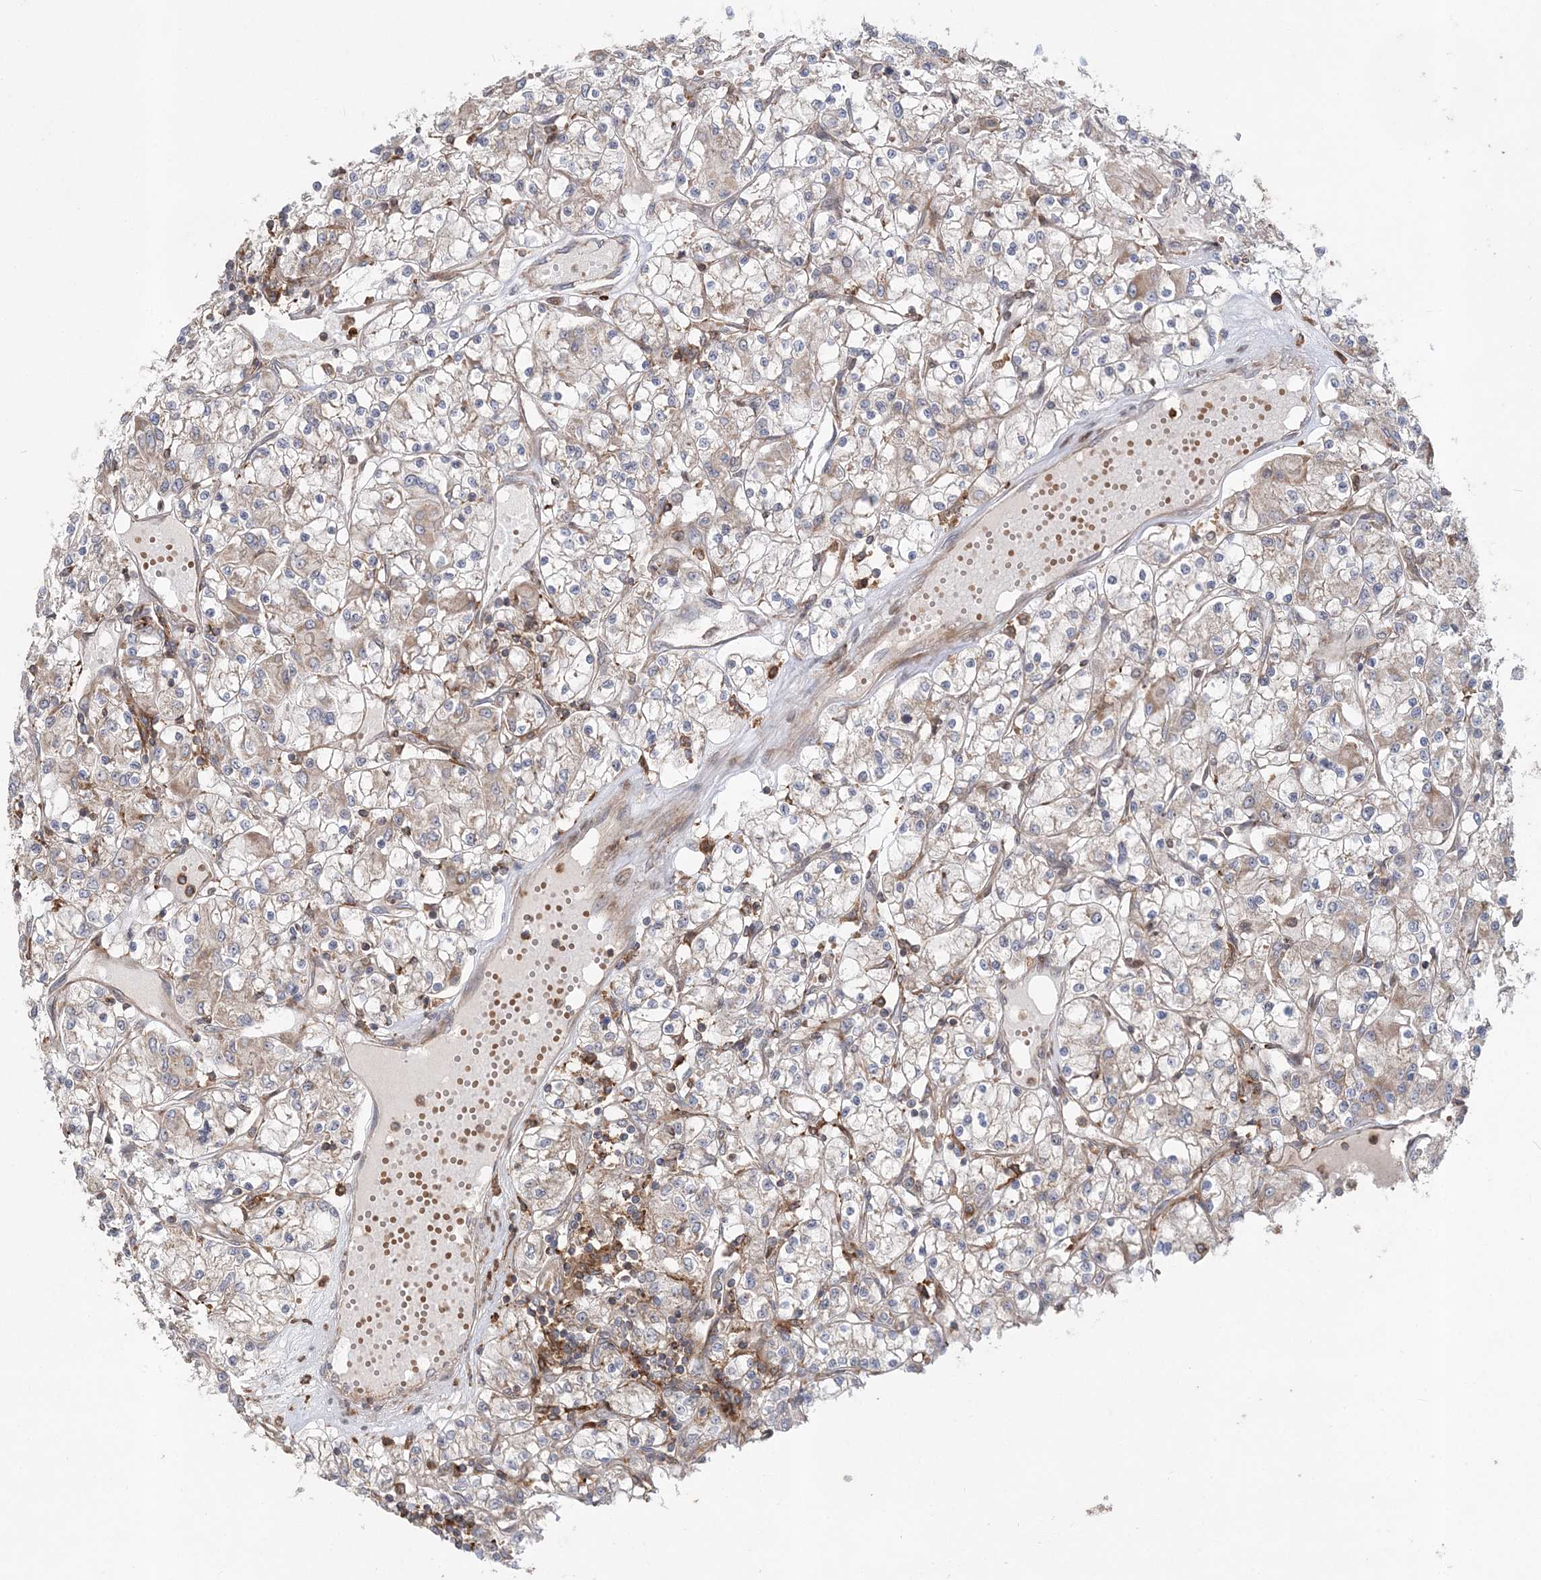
{"staining": {"intensity": "weak", "quantity": ">75%", "location": "cytoplasmic/membranous"}, "tissue": "renal cancer", "cell_type": "Tumor cells", "image_type": "cancer", "snomed": [{"axis": "morphology", "description": "Adenocarcinoma, NOS"}, {"axis": "topography", "description": "Kidney"}], "caption": "Immunohistochemical staining of renal cancer displays low levels of weak cytoplasmic/membranous protein staining in about >75% of tumor cells.", "gene": "LRPPRC", "patient": {"sex": "female", "age": 59}}